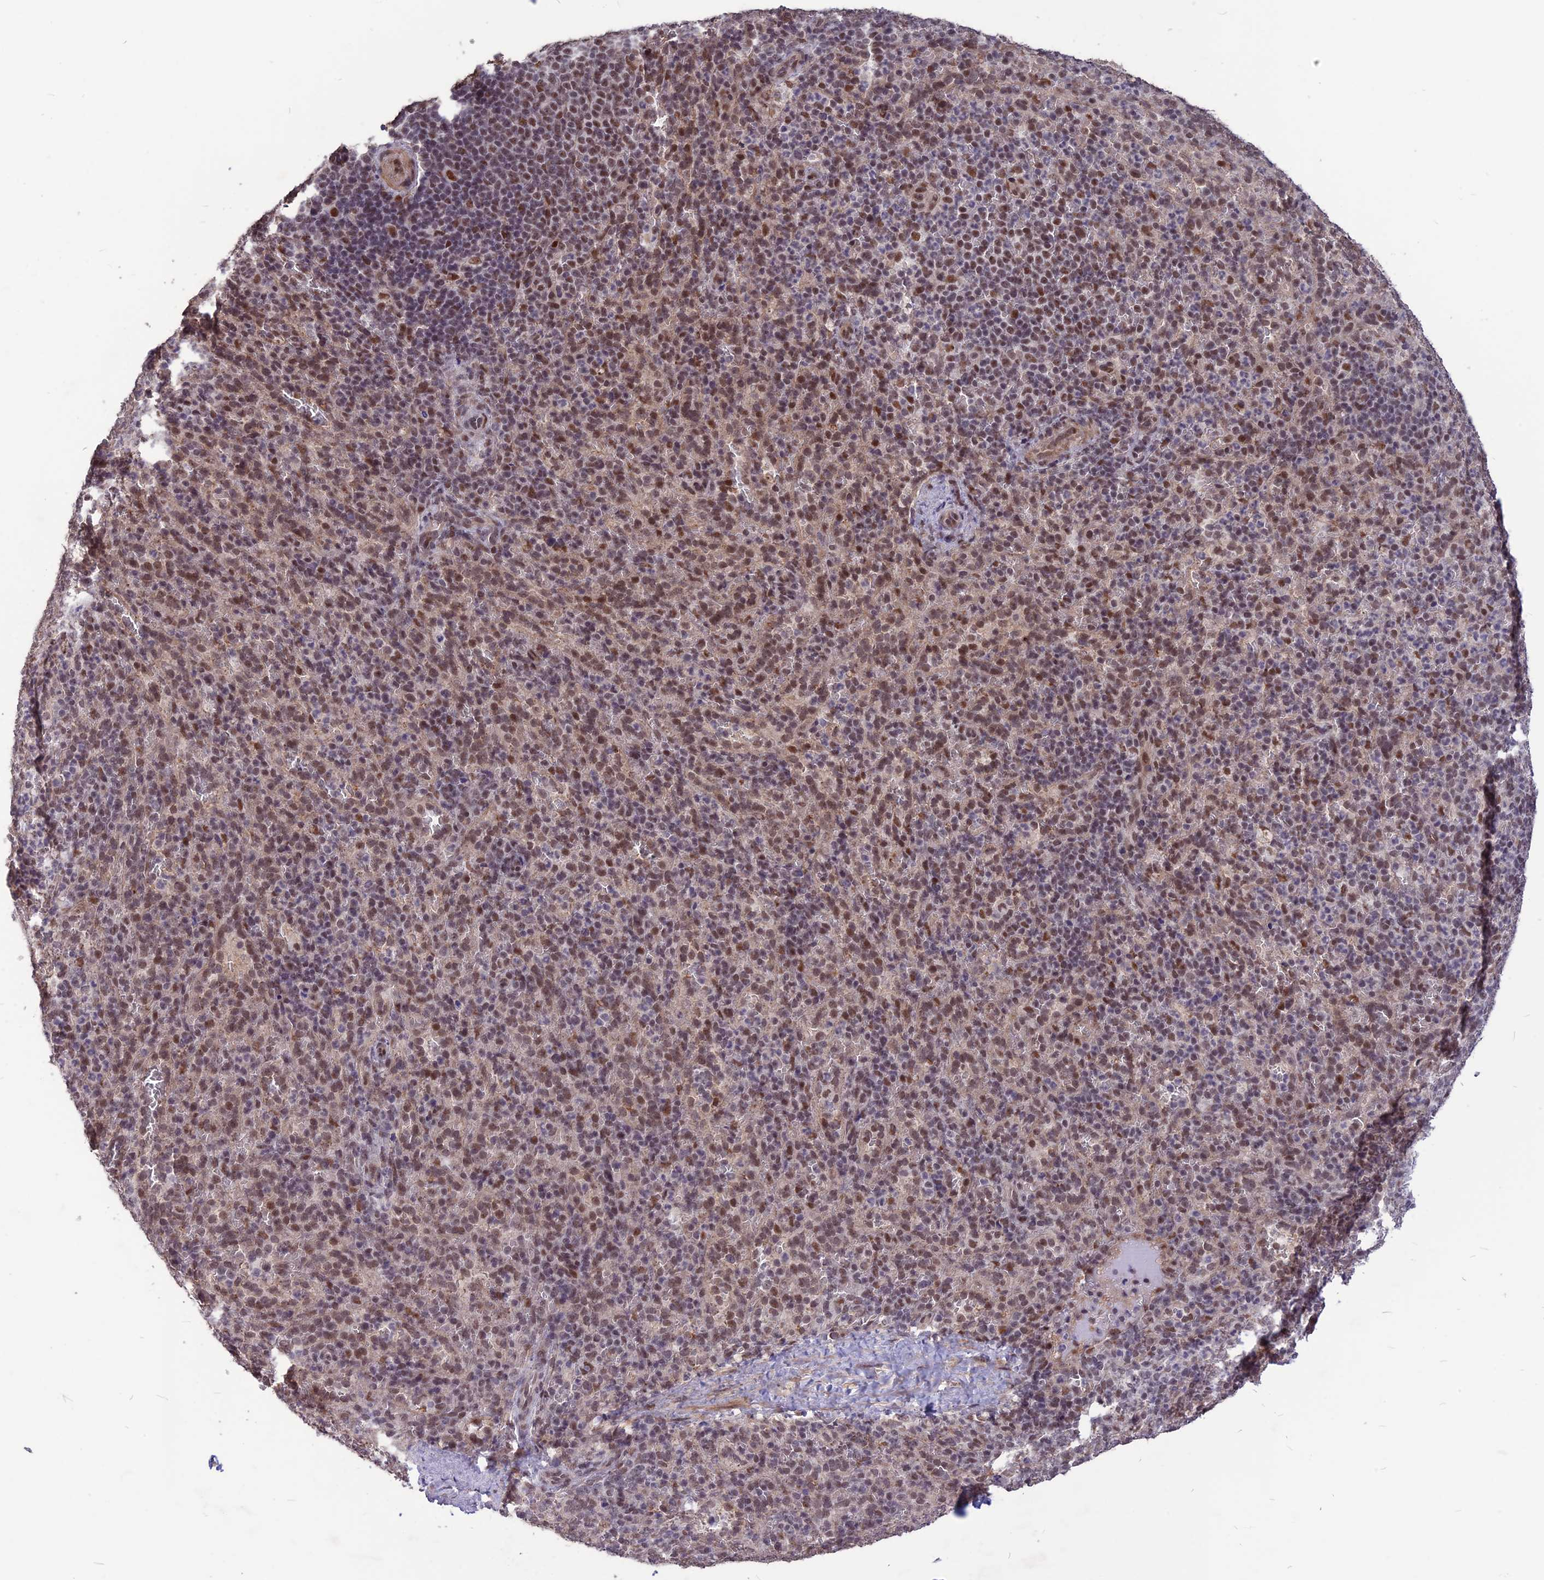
{"staining": {"intensity": "moderate", "quantity": "25%-75%", "location": "nuclear"}, "tissue": "spleen", "cell_type": "Cells in red pulp", "image_type": "normal", "snomed": [{"axis": "morphology", "description": "Normal tissue, NOS"}, {"axis": "topography", "description": "Spleen"}], "caption": "Protein staining by IHC shows moderate nuclear staining in about 25%-75% of cells in red pulp in normal spleen.", "gene": "DIS3", "patient": {"sex": "female", "age": 21}}